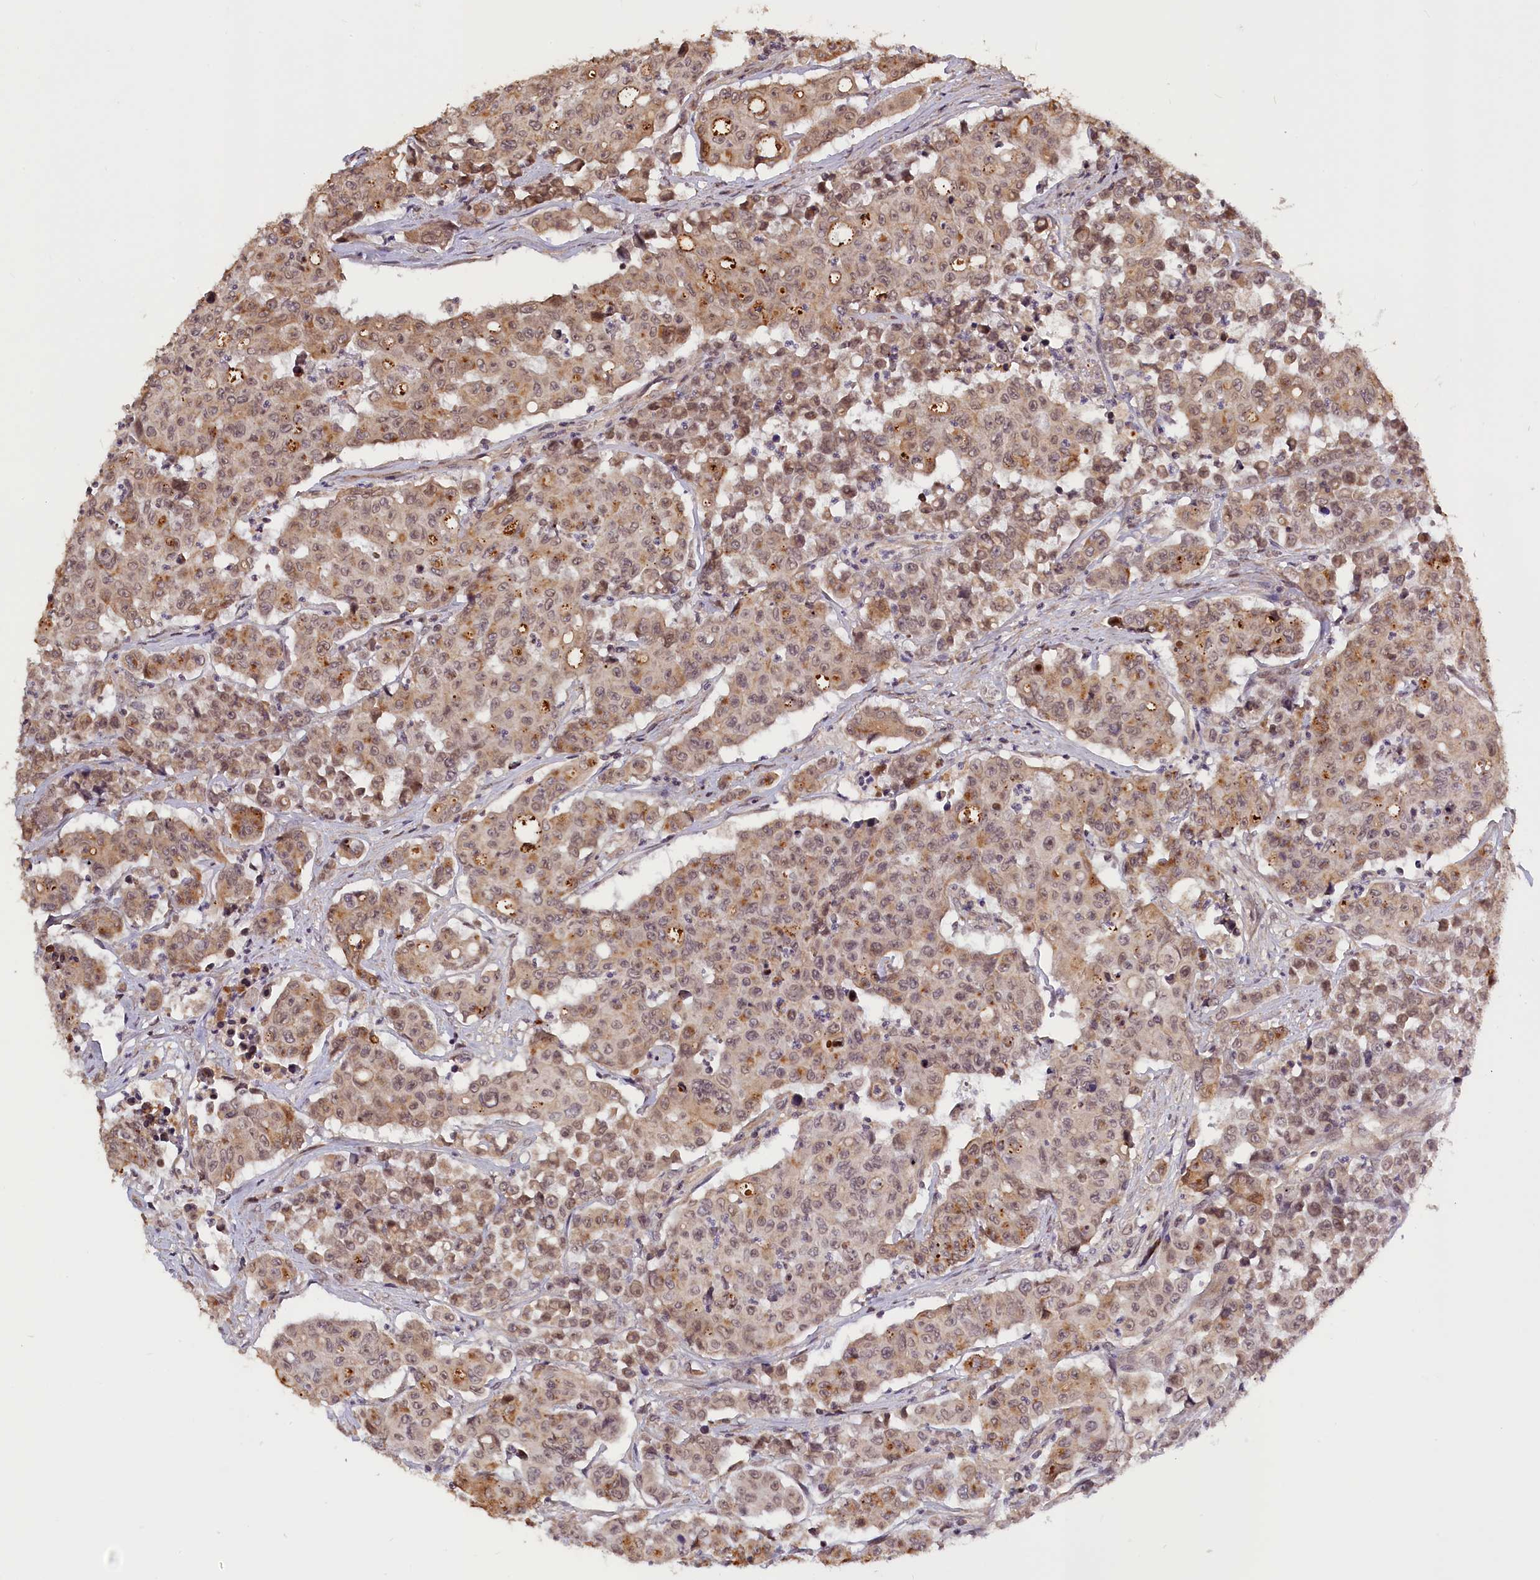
{"staining": {"intensity": "weak", "quantity": ">75%", "location": "cytoplasmic/membranous,nuclear"}, "tissue": "colorectal cancer", "cell_type": "Tumor cells", "image_type": "cancer", "snomed": [{"axis": "morphology", "description": "Adenocarcinoma, NOS"}, {"axis": "topography", "description": "Colon"}], "caption": "The histopathology image displays staining of colorectal cancer (adenocarcinoma), revealing weak cytoplasmic/membranous and nuclear protein staining (brown color) within tumor cells. (DAB (3,3'-diaminobenzidine) IHC, brown staining for protein, blue staining for nuclei).", "gene": "ZNF480", "patient": {"sex": "male", "age": 51}}